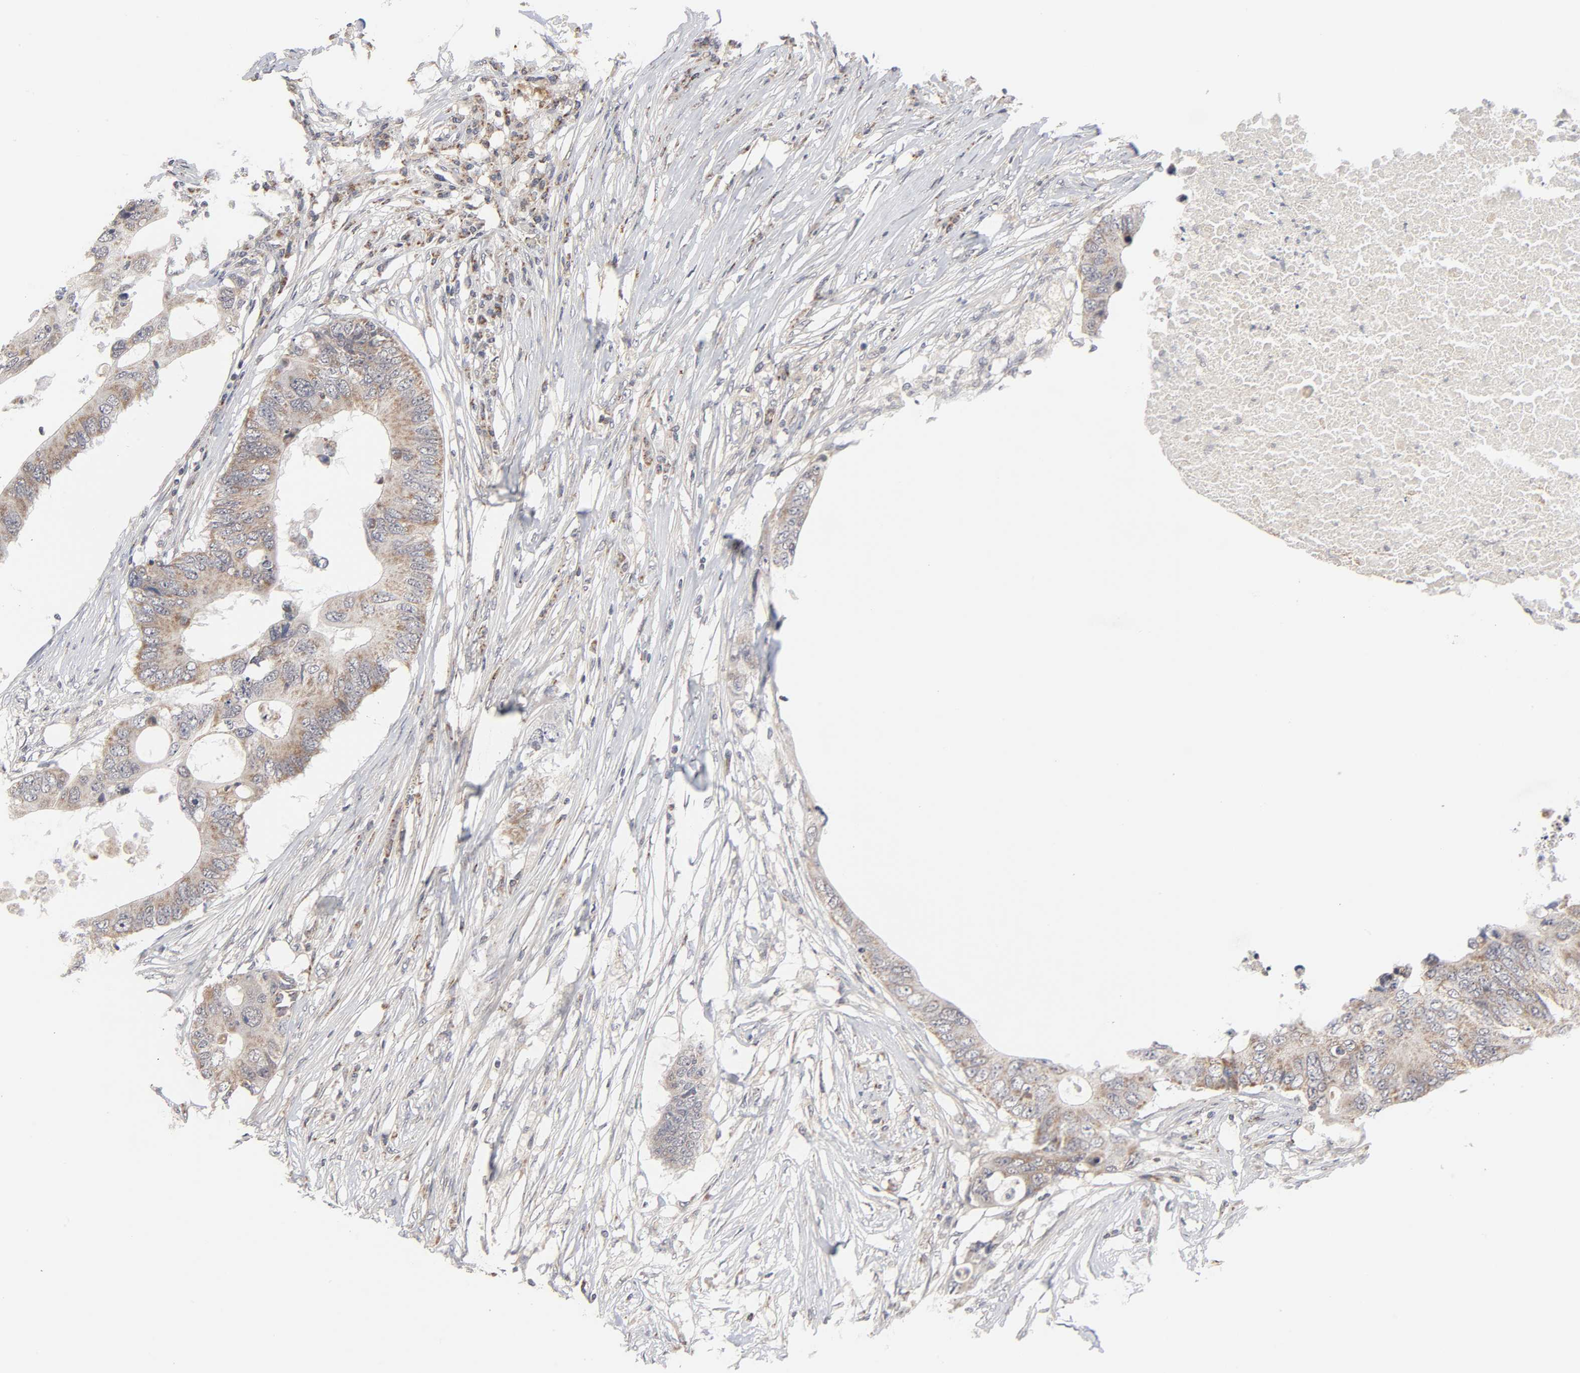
{"staining": {"intensity": "moderate", "quantity": ">75%", "location": "cytoplasmic/membranous"}, "tissue": "colorectal cancer", "cell_type": "Tumor cells", "image_type": "cancer", "snomed": [{"axis": "morphology", "description": "Adenocarcinoma, NOS"}, {"axis": "topography", "description": "Colon"}], "caption": "Immunohistochemical staining of colorectal adenocarcinoma exhibits medium levels of moderate cytoplasmic/membranous expression in approximately >75% of tumor cells. (DAB (3,3'-diaminobenzidine) = brown stain, brightfield microscopy at high magnification).", "gene": "AUH", "patient": {"sex": "male", "age": 71}}